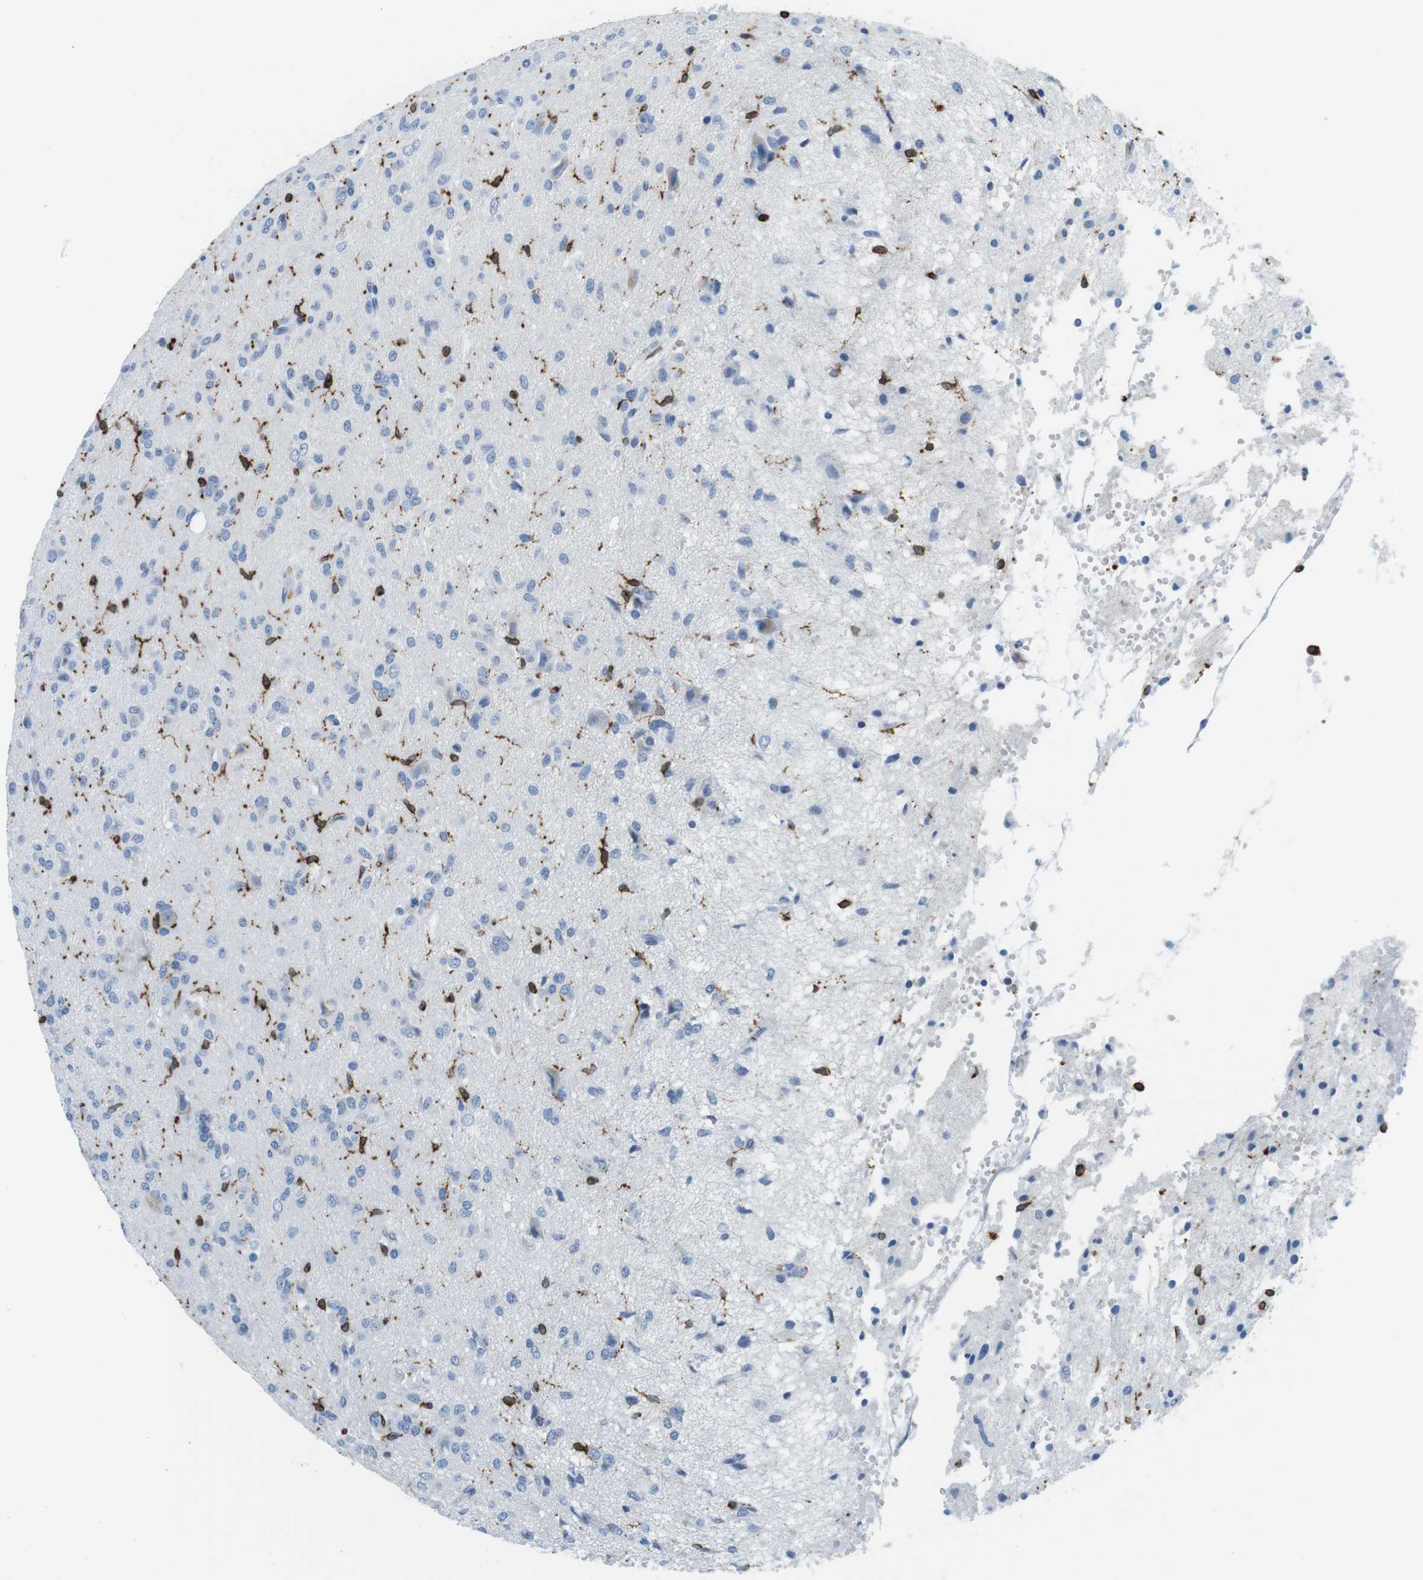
{"staining": {"intensity": "strong", "quantity": "<25%", "location": "cytoplasmic/membranous"}, "tissue": "glioma", "cell_type": "Tumor cells", "image_type": "cancer", "snomed": [{"axis": "morphology", "description": "Glioma, malignant, High grade"}, {"axis": "topography", "description": "Brain"}], "caption": "A histopathology image of malignant glioma (high-grade) stained for a protein displays strong cytoplasmic/membranous brown staining in tumor cells. (Brightfield microscopy of DAB IHC at high magnification).", "gene": "CIITA", "patient": {"sex": "female", "age": 59}}